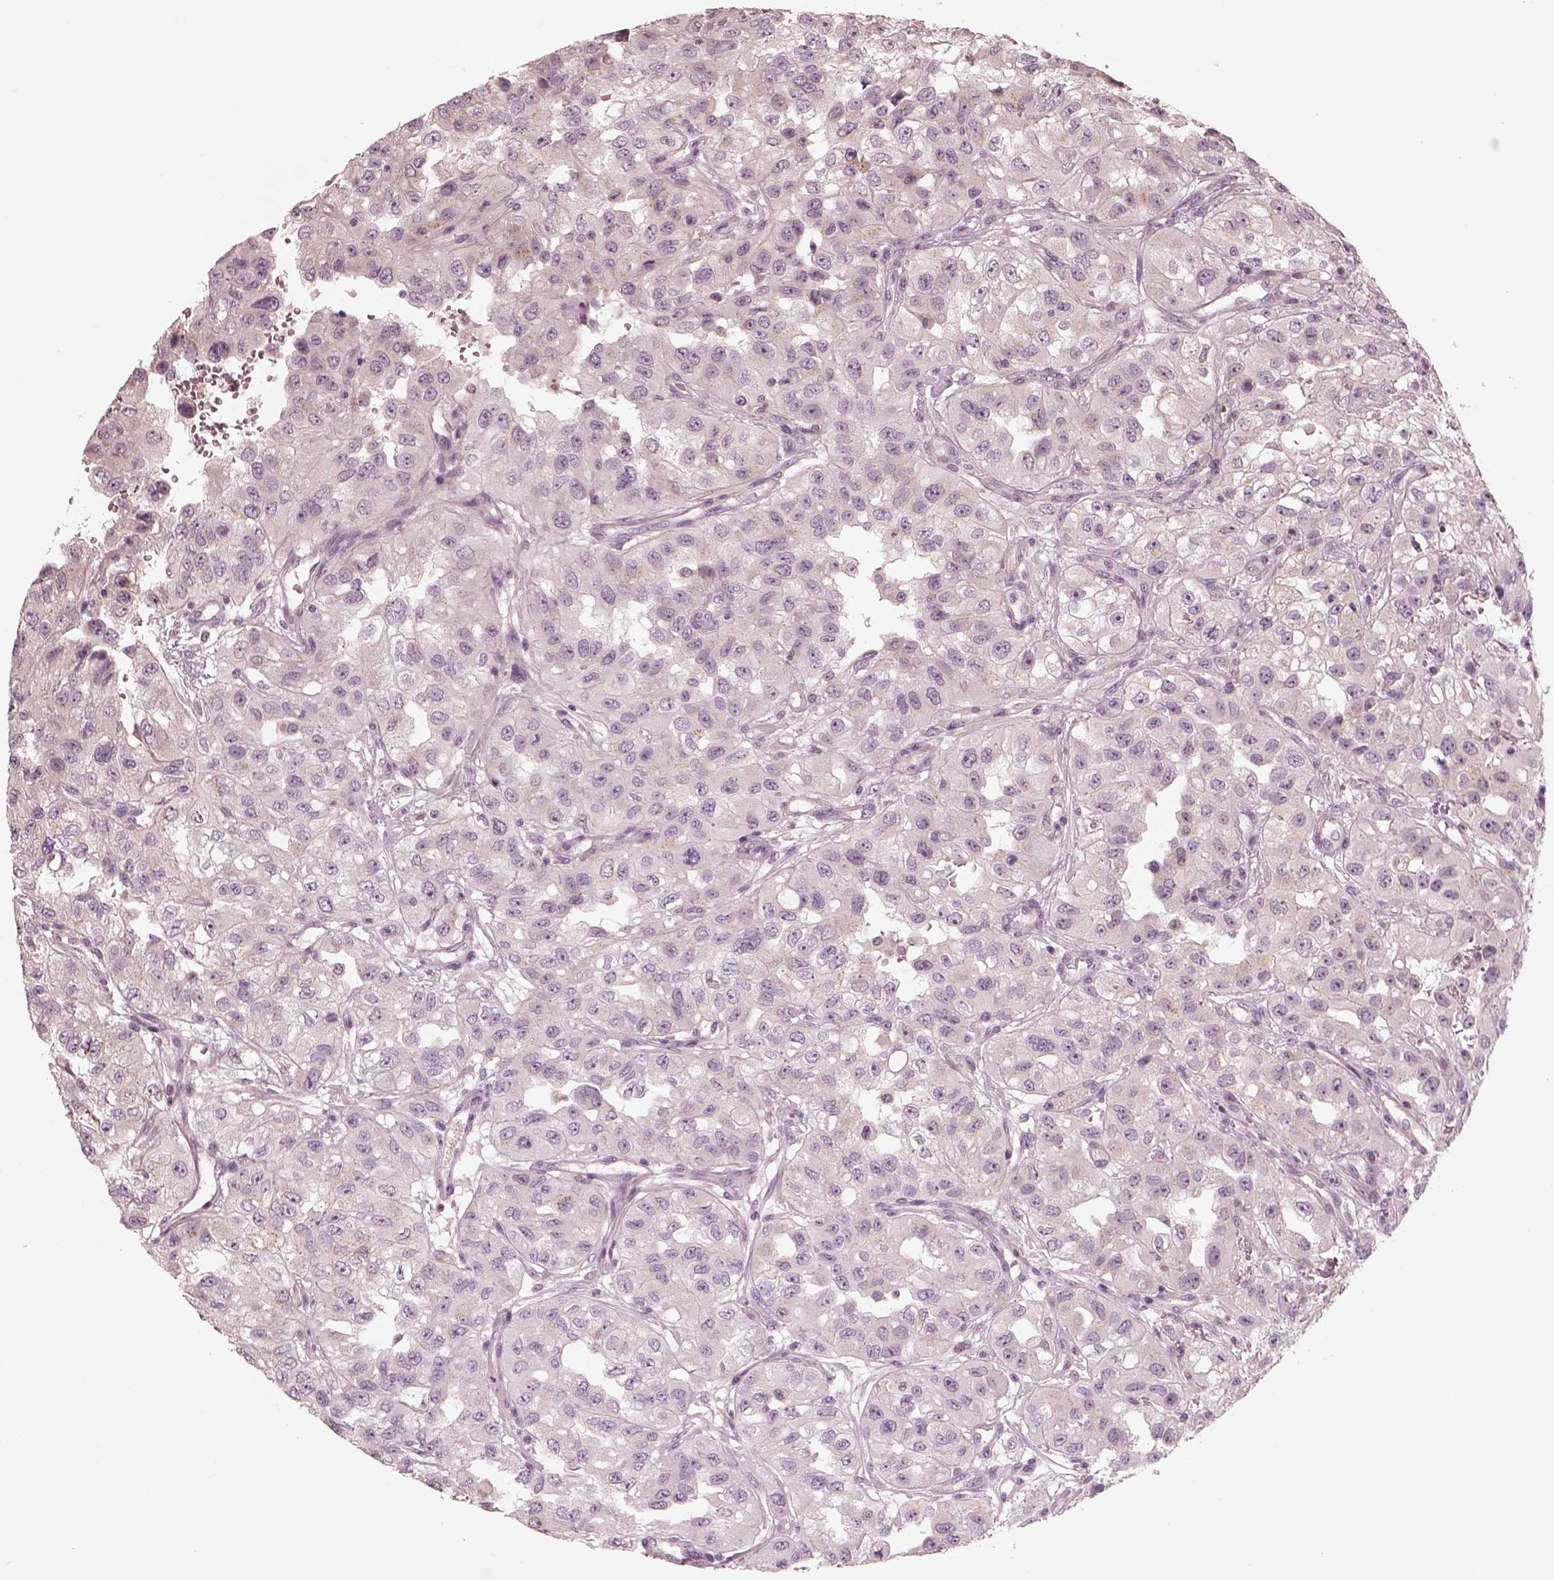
{"staining": {"intensity": "negative", "quantity": "none", "location": "none"}, "tissue": "renal cancer", "cell_type": "Tumor cells", "image_type": "cancer", "snomed": [{"axis": "morphology", "description": "Adenocarcinoma, NOS"}, {"axis": "topography", "description": "Kidney"}], "caption": "A photomicrograph of human adenocarcinoma (renal) is negative for staining in tumor cells.", "gene": "SDCBP2", "patient": {"sex": "male", "age": 64}}